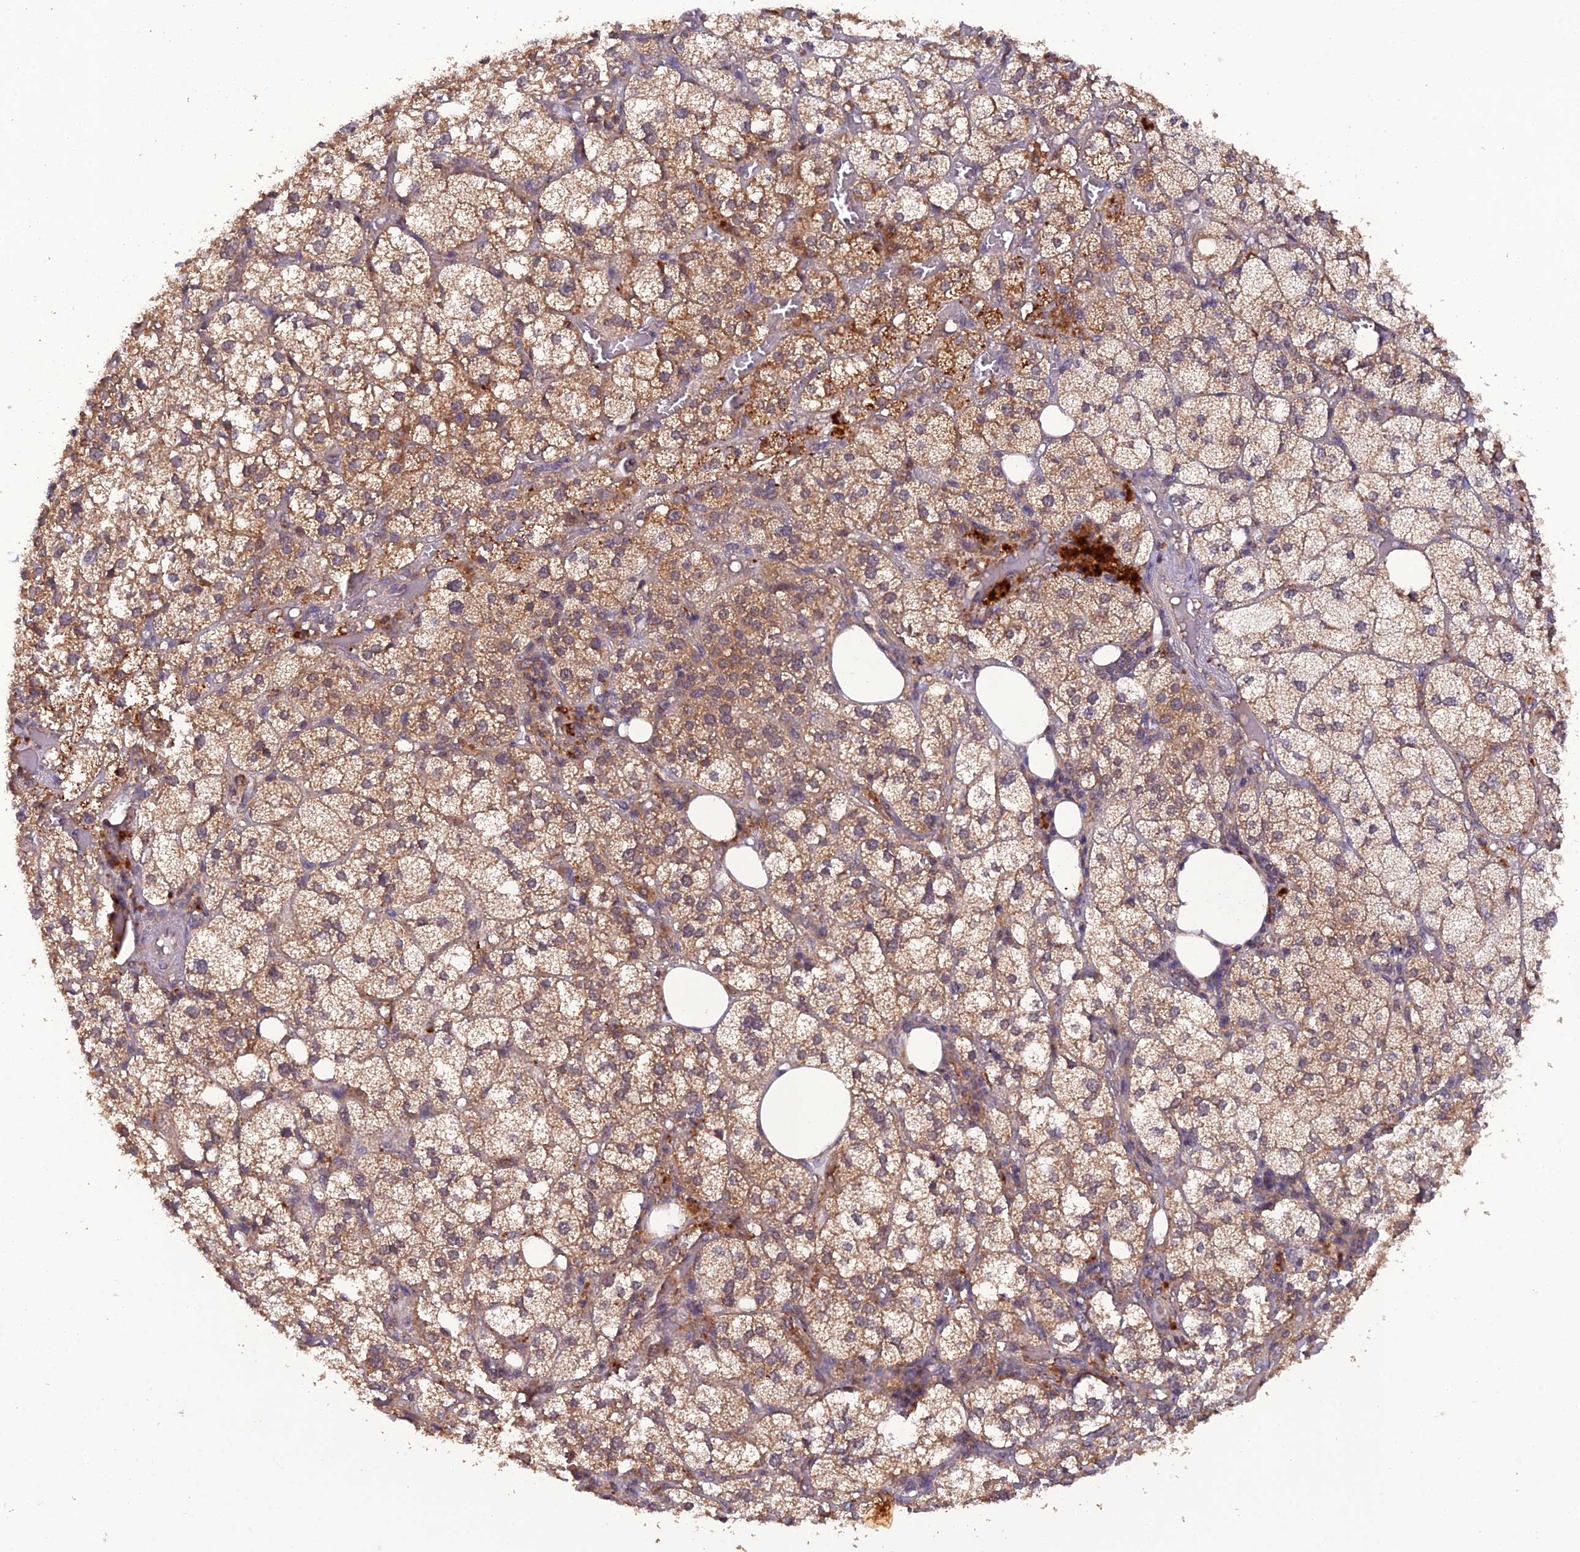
{"staining": {"intensity": "moderate", "quantity": ">75%", "location": "cytoplasmic/membranous"}, "tissue": "adrenal gland", "cell_type": "Glandular cells", "image_type": "normal", "snomed": [{"axis": "morphology", "description": "Normal tissue, NOS"}, {"axis": "topography", "description": "Adrenal gland"}], "caption": "A histopathology image of adrenal gland stained for a protein reveals moderate cytoplasmic/membranous brown staining in glandular cells. (Brightfield microscopy of DAB IHC at high magnification).", "gene": "TMEM258", "patient": {"sex": "female", "age": 61}}